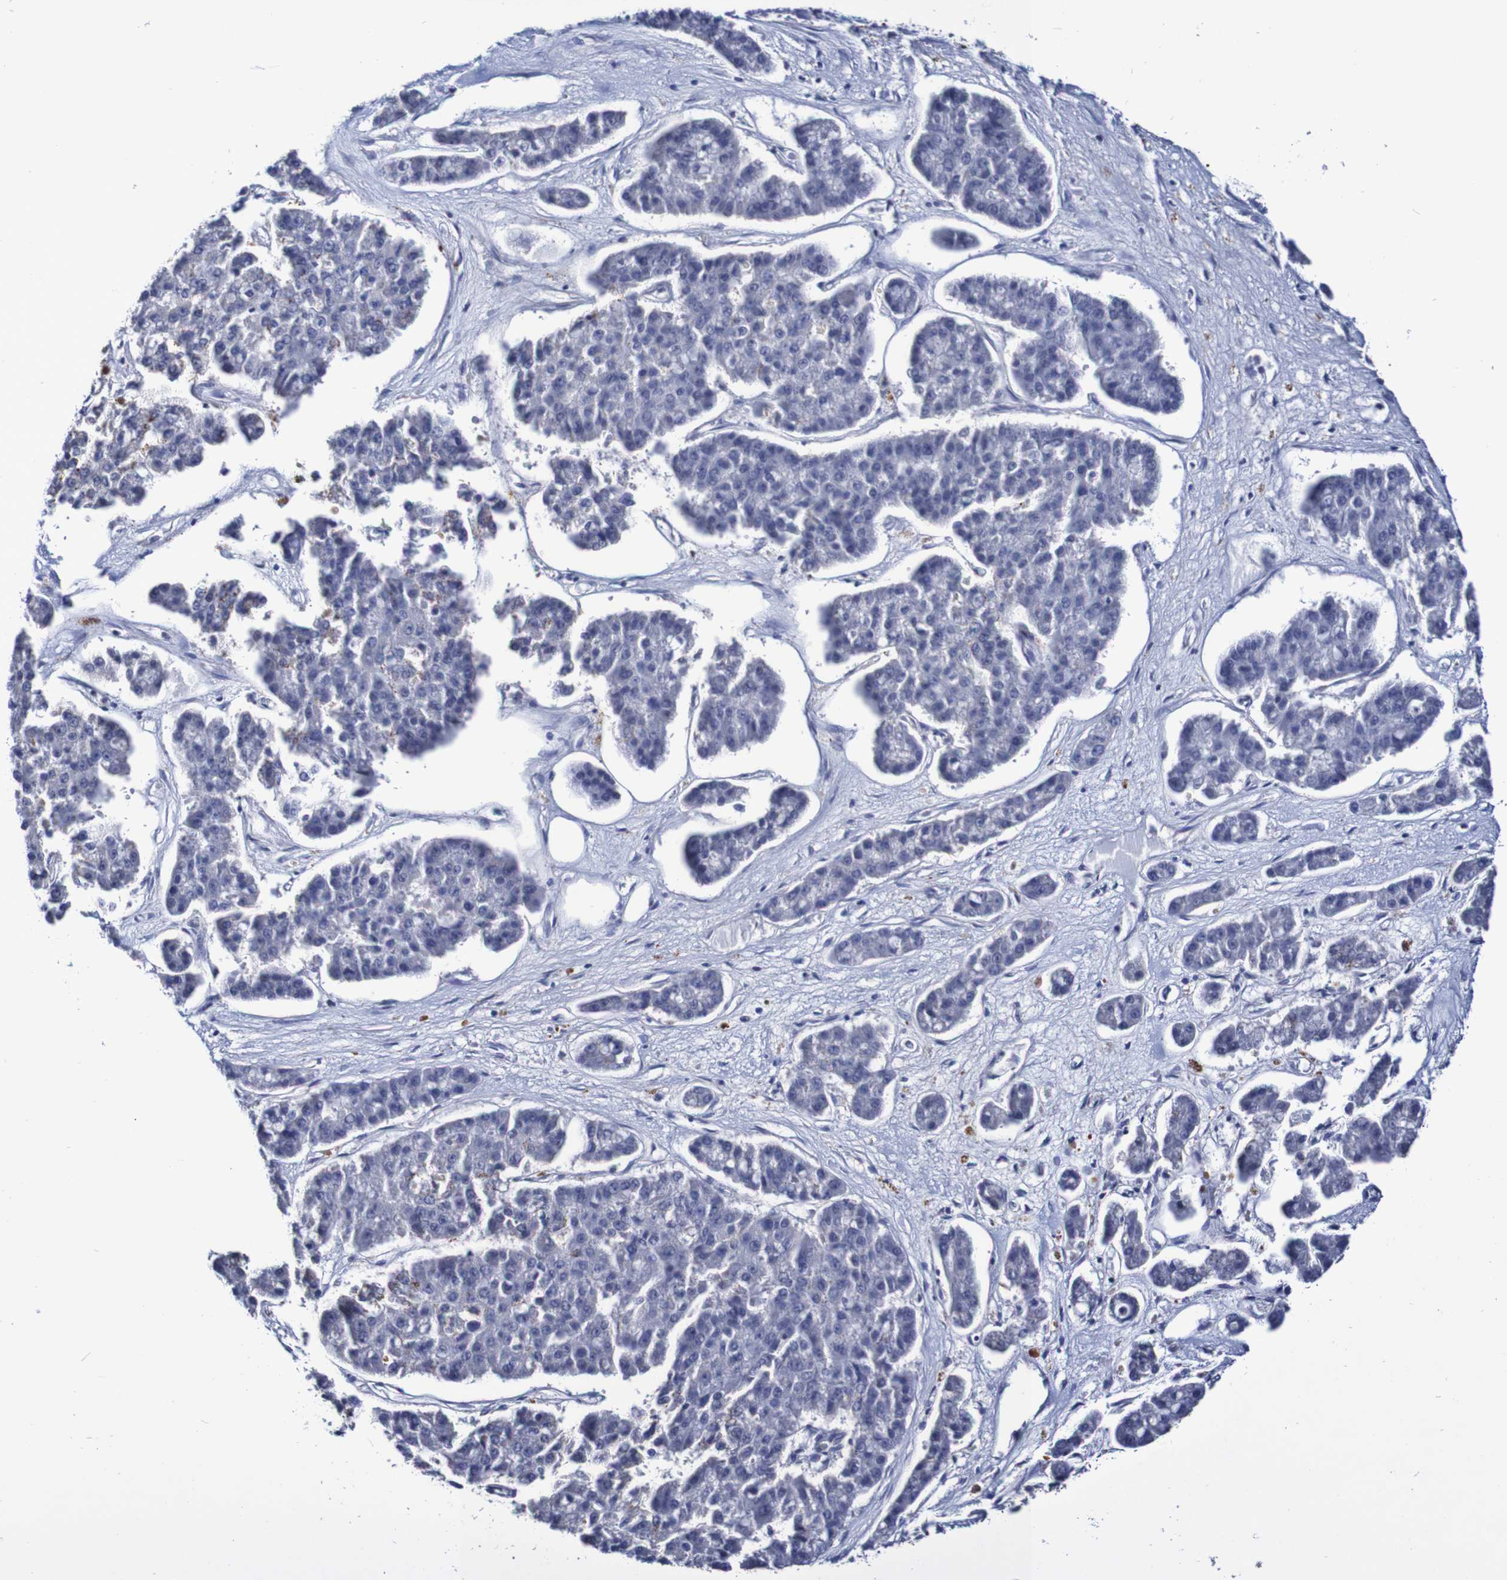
{"staining": {"intensity": "negative", "quantity": "none", "location": "none"}, "tissue": "pancreatic cancer", "cell_type": "Tumor cells", "image_type": "cancer", "snomed": [{"axis": "morphology", "description": "Adenocarcinoma, NOS"}, {"axis": "topography", "description": "Pancreas"}], "caption": "A high-resolution image shows immunohistochemistry staining of pancreatic cancer (adenocarcinoma), which demonstrates no significant expression in tumor cells. (DAB IHC visualized using brightfield microscopy, high magnification).", "gene": "ACVR1C", "patient": {"sex": "male", "age": 50}}